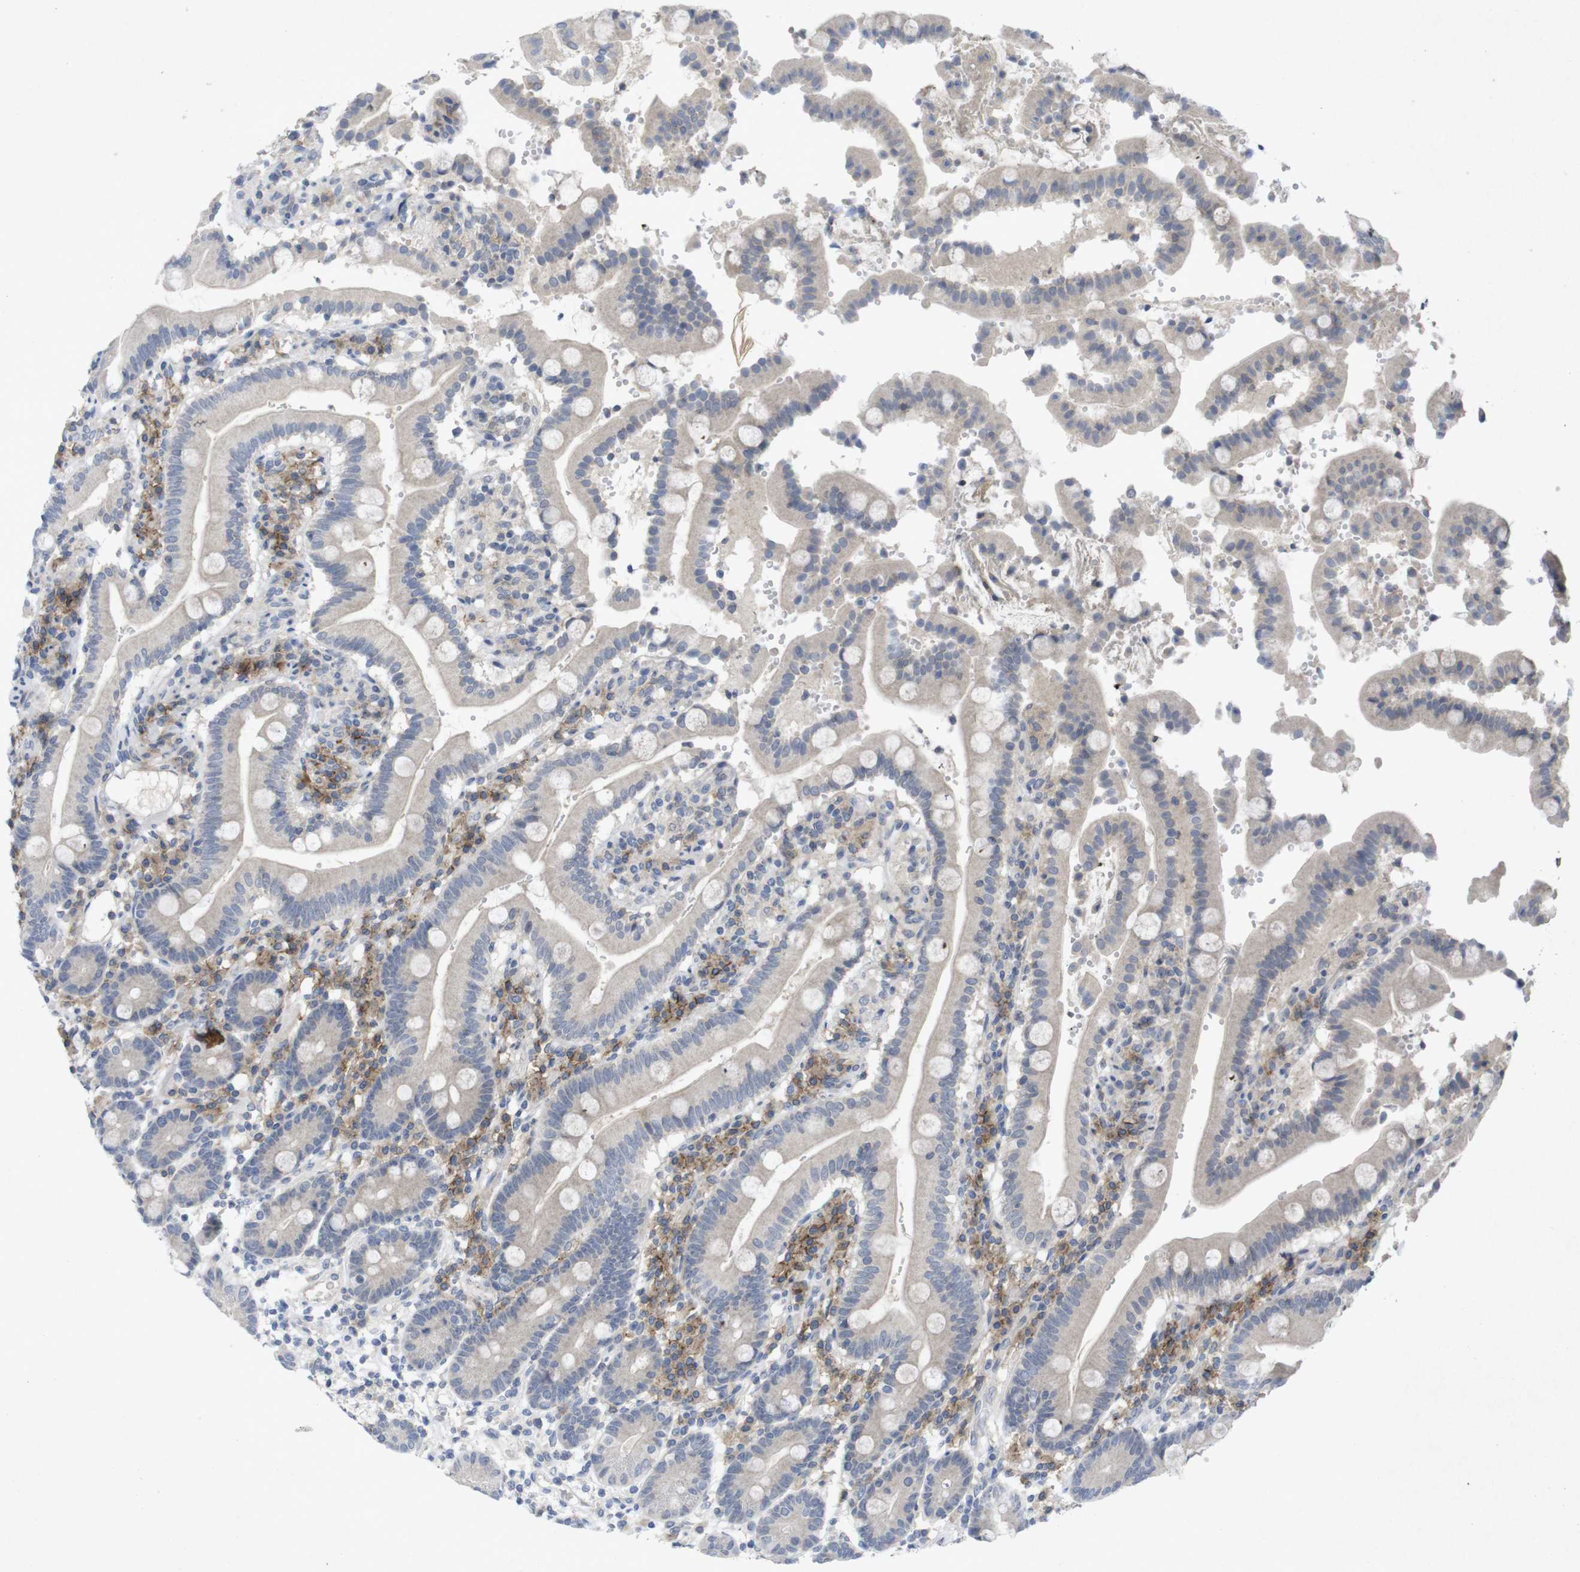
{"staining": {"intensity": "negative", "quantity": "none", "location": "none"}, "tissue": "duodenum", "cell_type": "Glandular cells", "image_type": "normal", "snomed": [{"axis": "morphology", "description": "Normal tissue, NOS"}, {"axis": "topography", "description": "Small intestine, NOS"}], "caption": "Immunohistochemistry image of normal duodenum: human duodenum stained with DAB (3,3'-diaminobenzidine) shows no significant protein positivity in glandular cells.", "gene": "SLAMF7", "patient": {"sex": "female", "age": 71}}